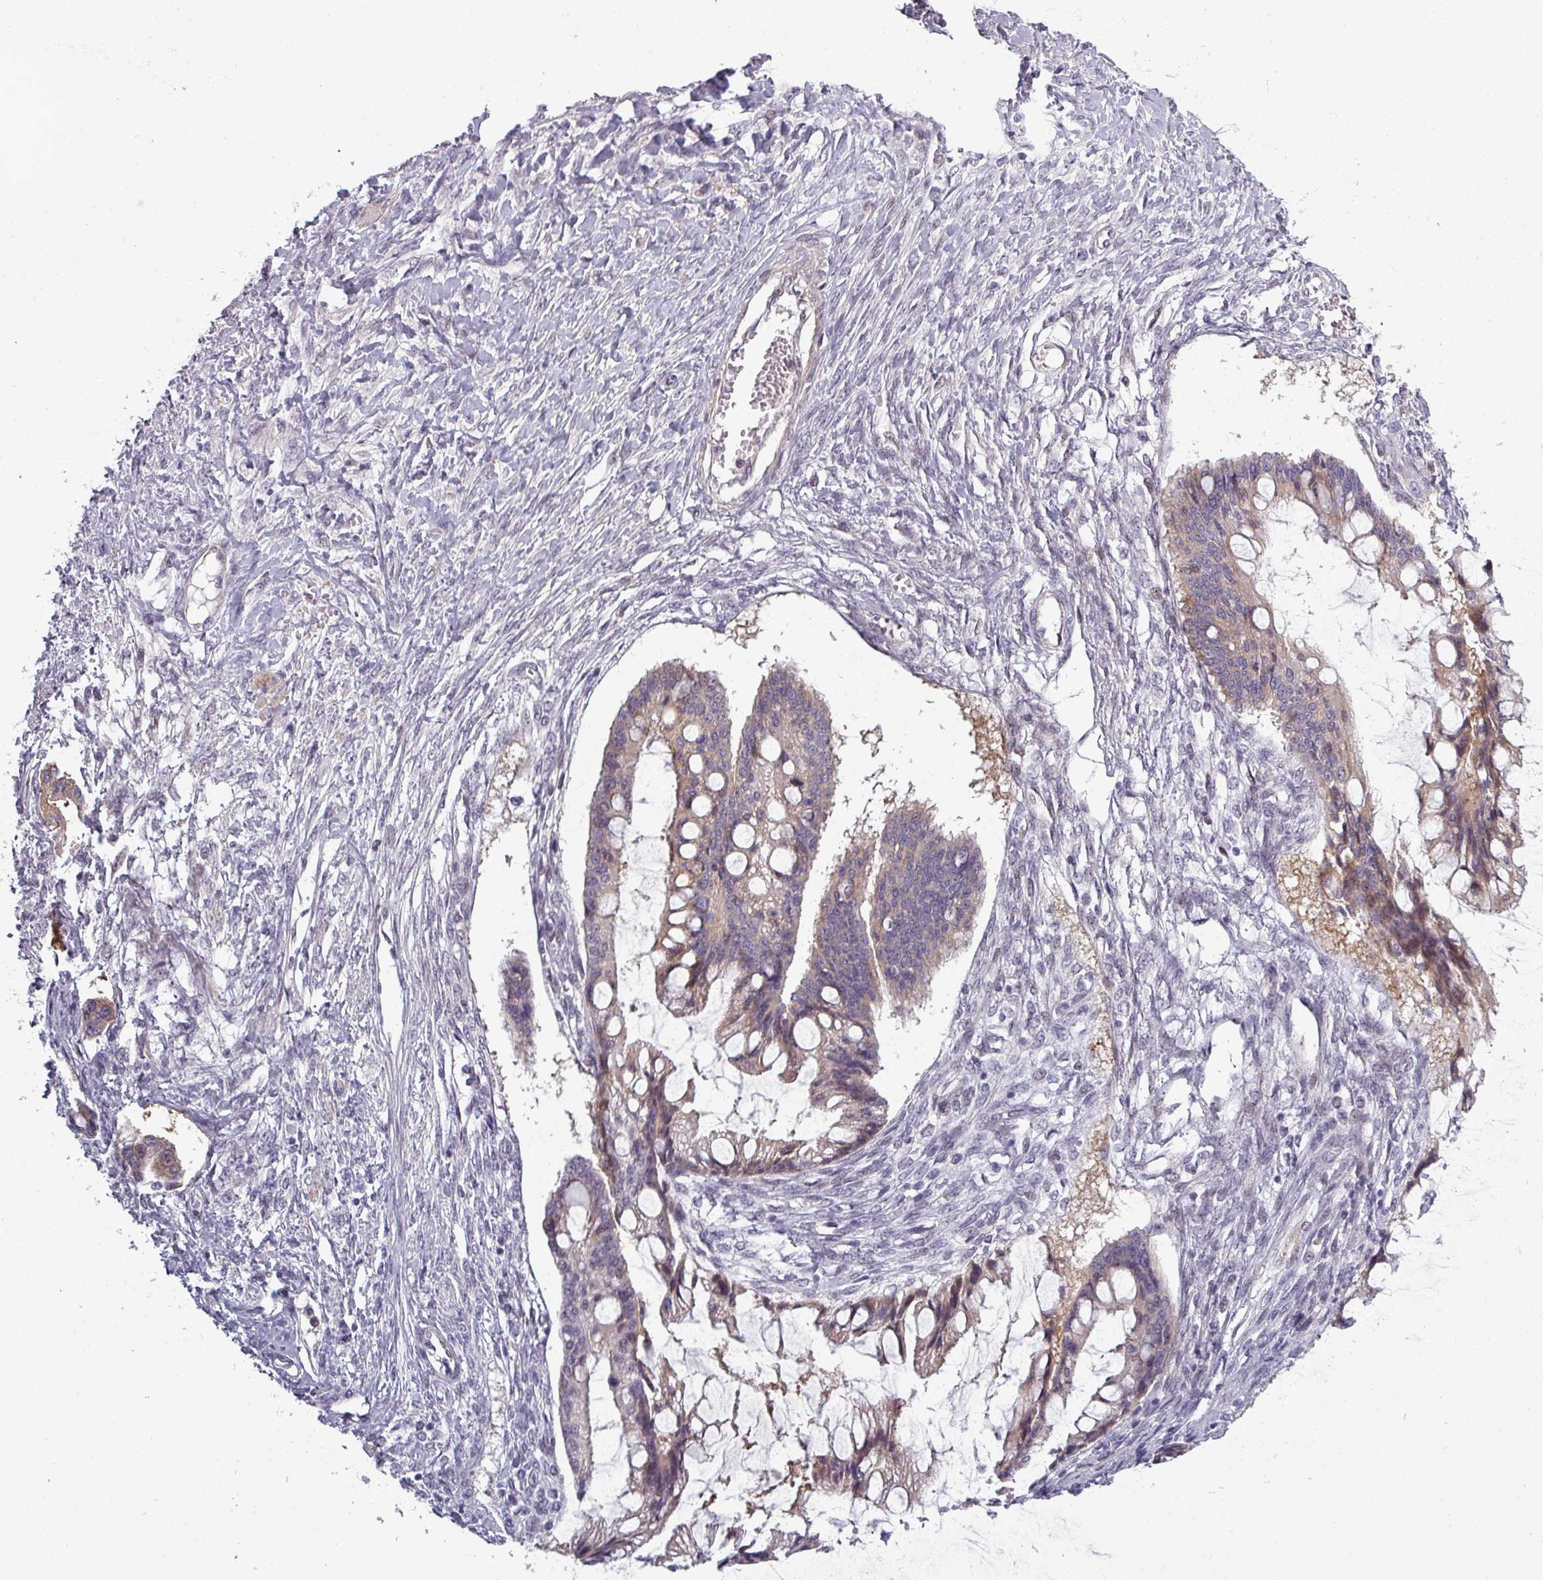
{"staining": {"intensity": "weak", "quantity": "25%-75%", "location": "cytoplasmic/membranous,nuclear"}, "tissue": "ovarian cancer", "cell_type": "Tumor cells", "image_type": "cancer", "snomed": [{"axis": "morphology", "description": "Cystadenocarcinoma, mucinous, NOS"}, {"axis": "topography", "description": "Ovary"}], "caption": "High-magnification brightfield microscopy of ovarian cancer stained with DAB (3,3'-diaminobenzidine) (brown) and counterstained with hematoxylin (blue). tumor cells exhibit weak cytoplasmic/membranous and nuclear positivity is appreciated in about25%-75% of cells.", "gene": "PRAMEF12", "patient": {"sex": "female", "age": 73}}